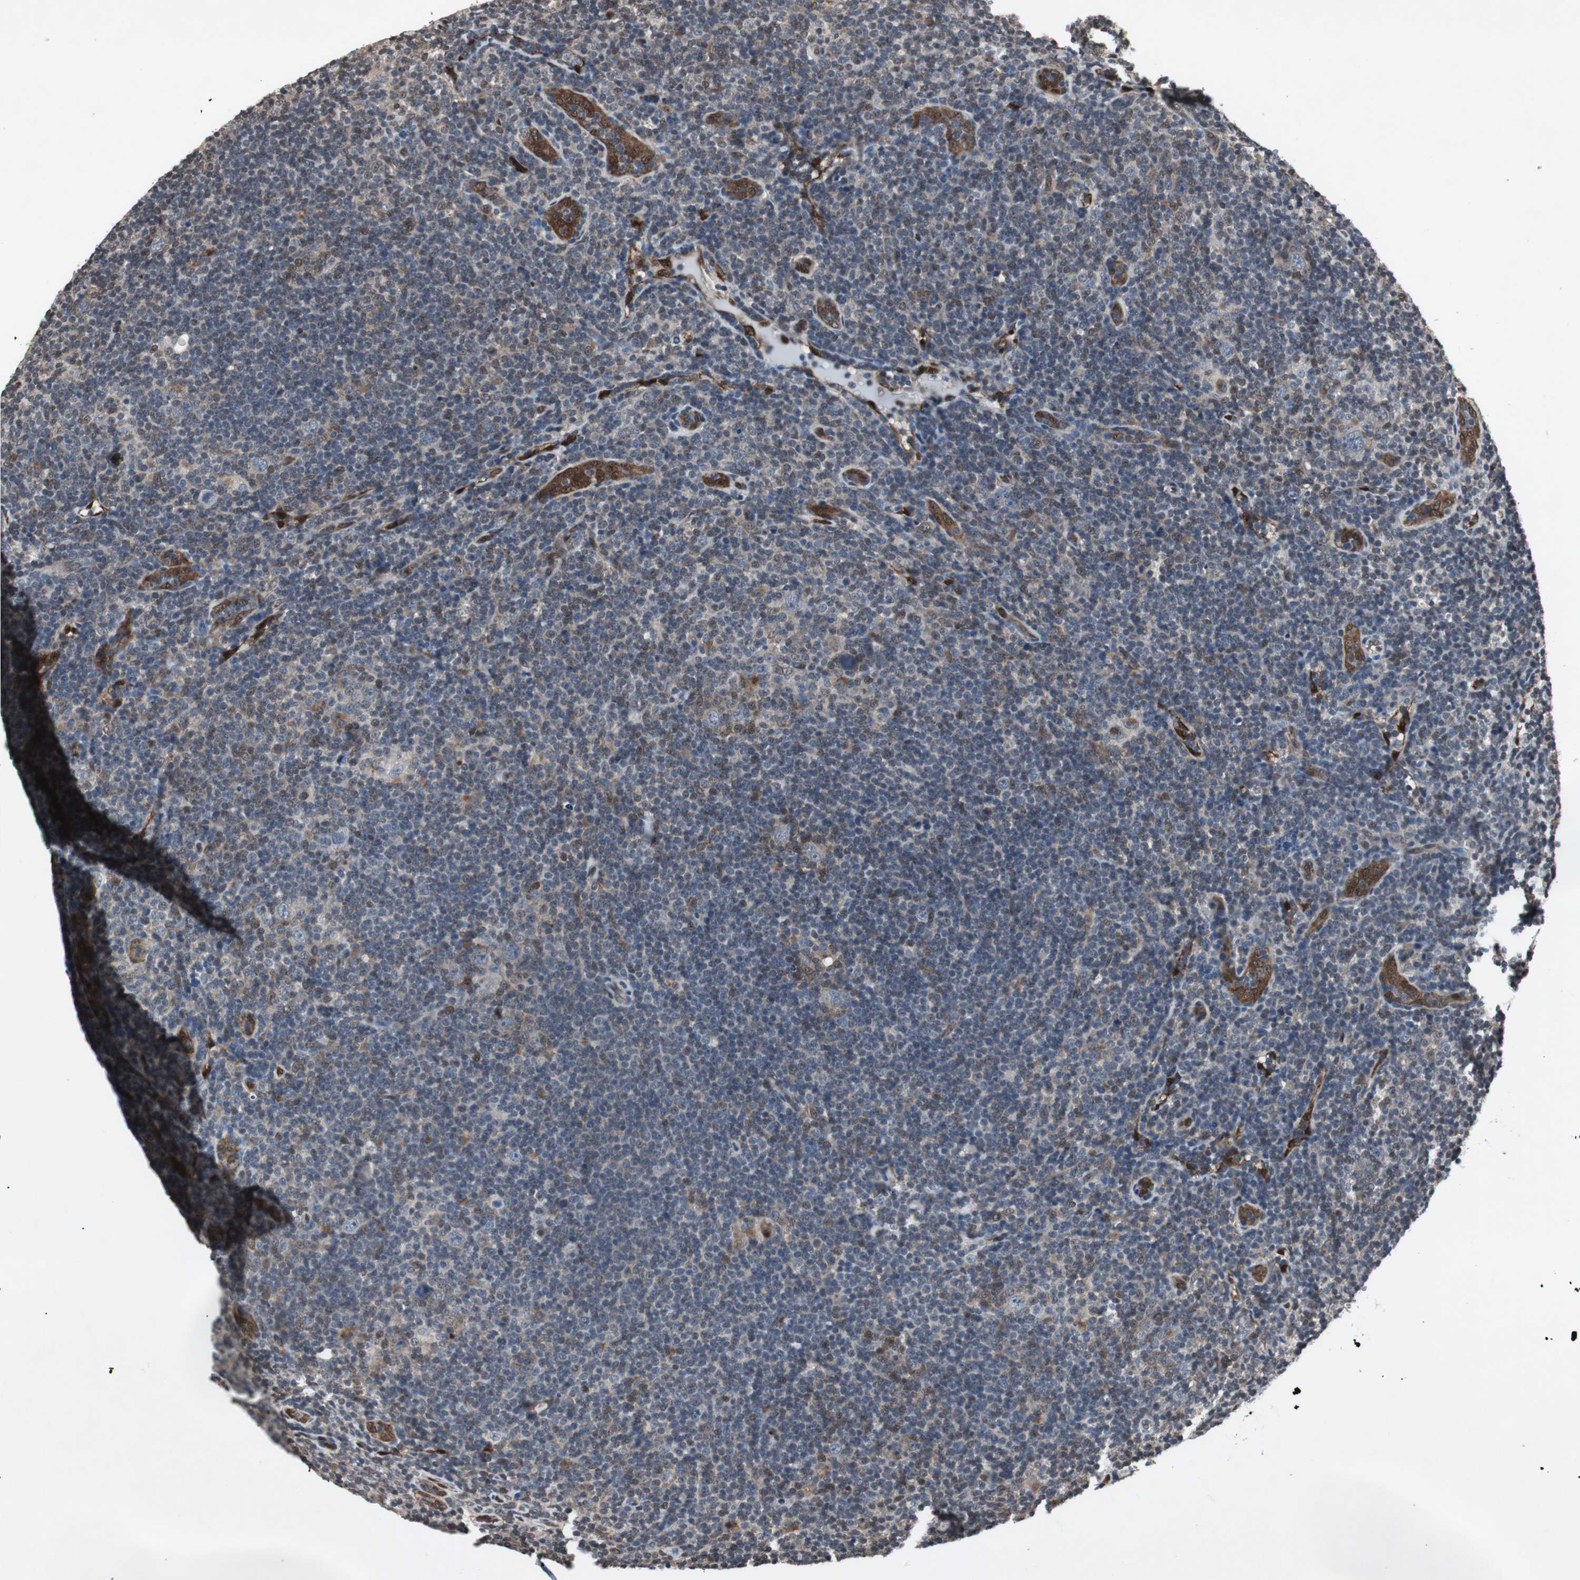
{"staining": {"intensity": "negative", "quantity": "none", "location": "none"}, "tissue": "lymphoma", "cell_type": "Tumor cells", "image_type": "cancer", "snomed": [{"axis": "morphology", "description": "Hodgkin's disease, NOS"}, {"axis": "topography", "description": "Lymph node"}], "caption": "A micrograph of human lymphoma is negative for staining in tumor cells.", "gene": "SMAD1", "patient": {"sex": "female", "age": 57}}